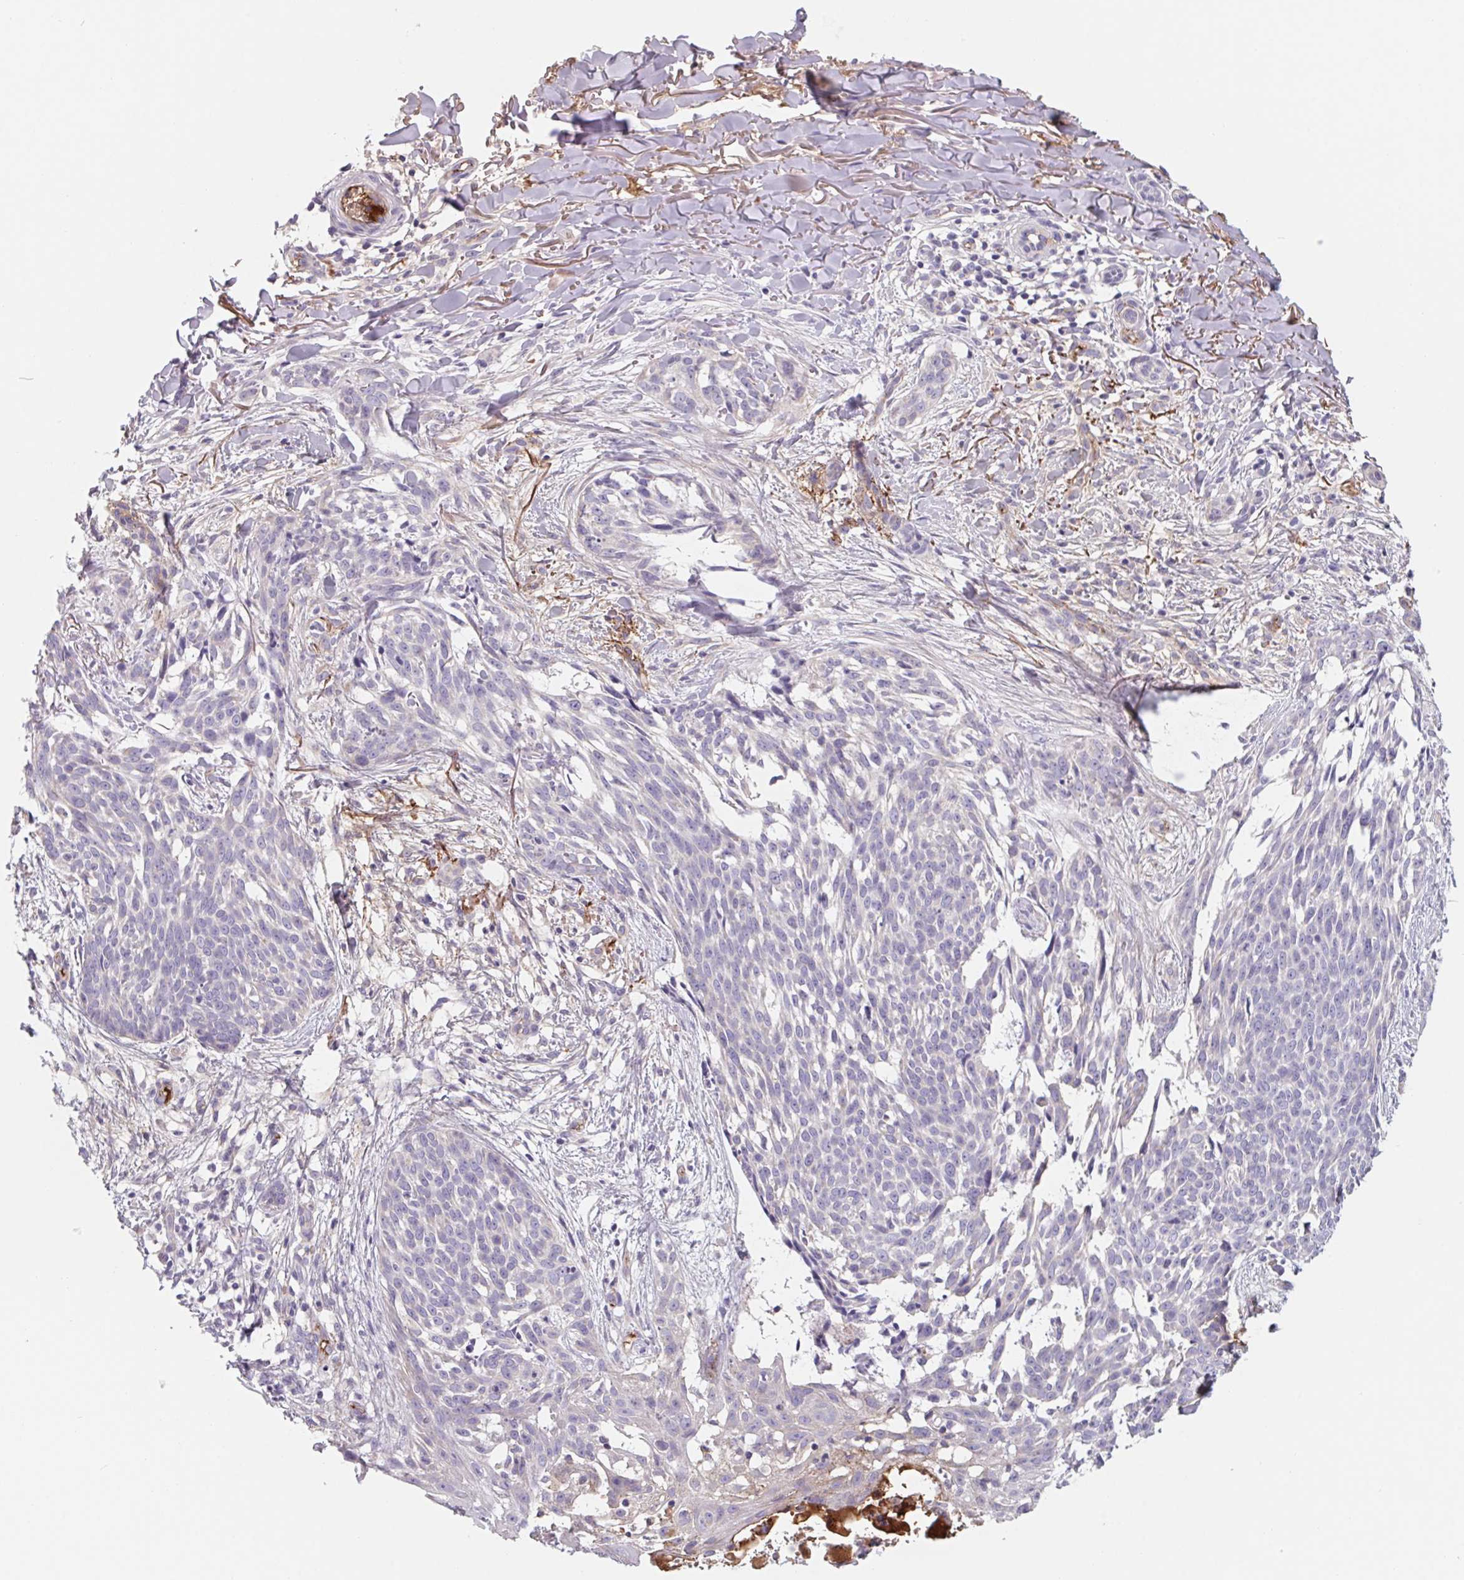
{"staining": {"intensity": "negative", "quantity": "none", "location": "none"}, "tissue": "skin cancer", "cell_type": "Tumor cells", "image_type": "cancer", "snomed": [{"axis": "morphology", "description": "Basal cell carcinoma"}, {"axis": "topography", "description": "Skin"}], "caption": "IHC image of skin cancer stained for a protein (brown), which shows no staining in tumor cells. (DAB (3,3'-diaminobenzidine) IHC with hematoxylin counter stain).", "gene": "LPA", "patient": {"sex": "male", "age": 88}}